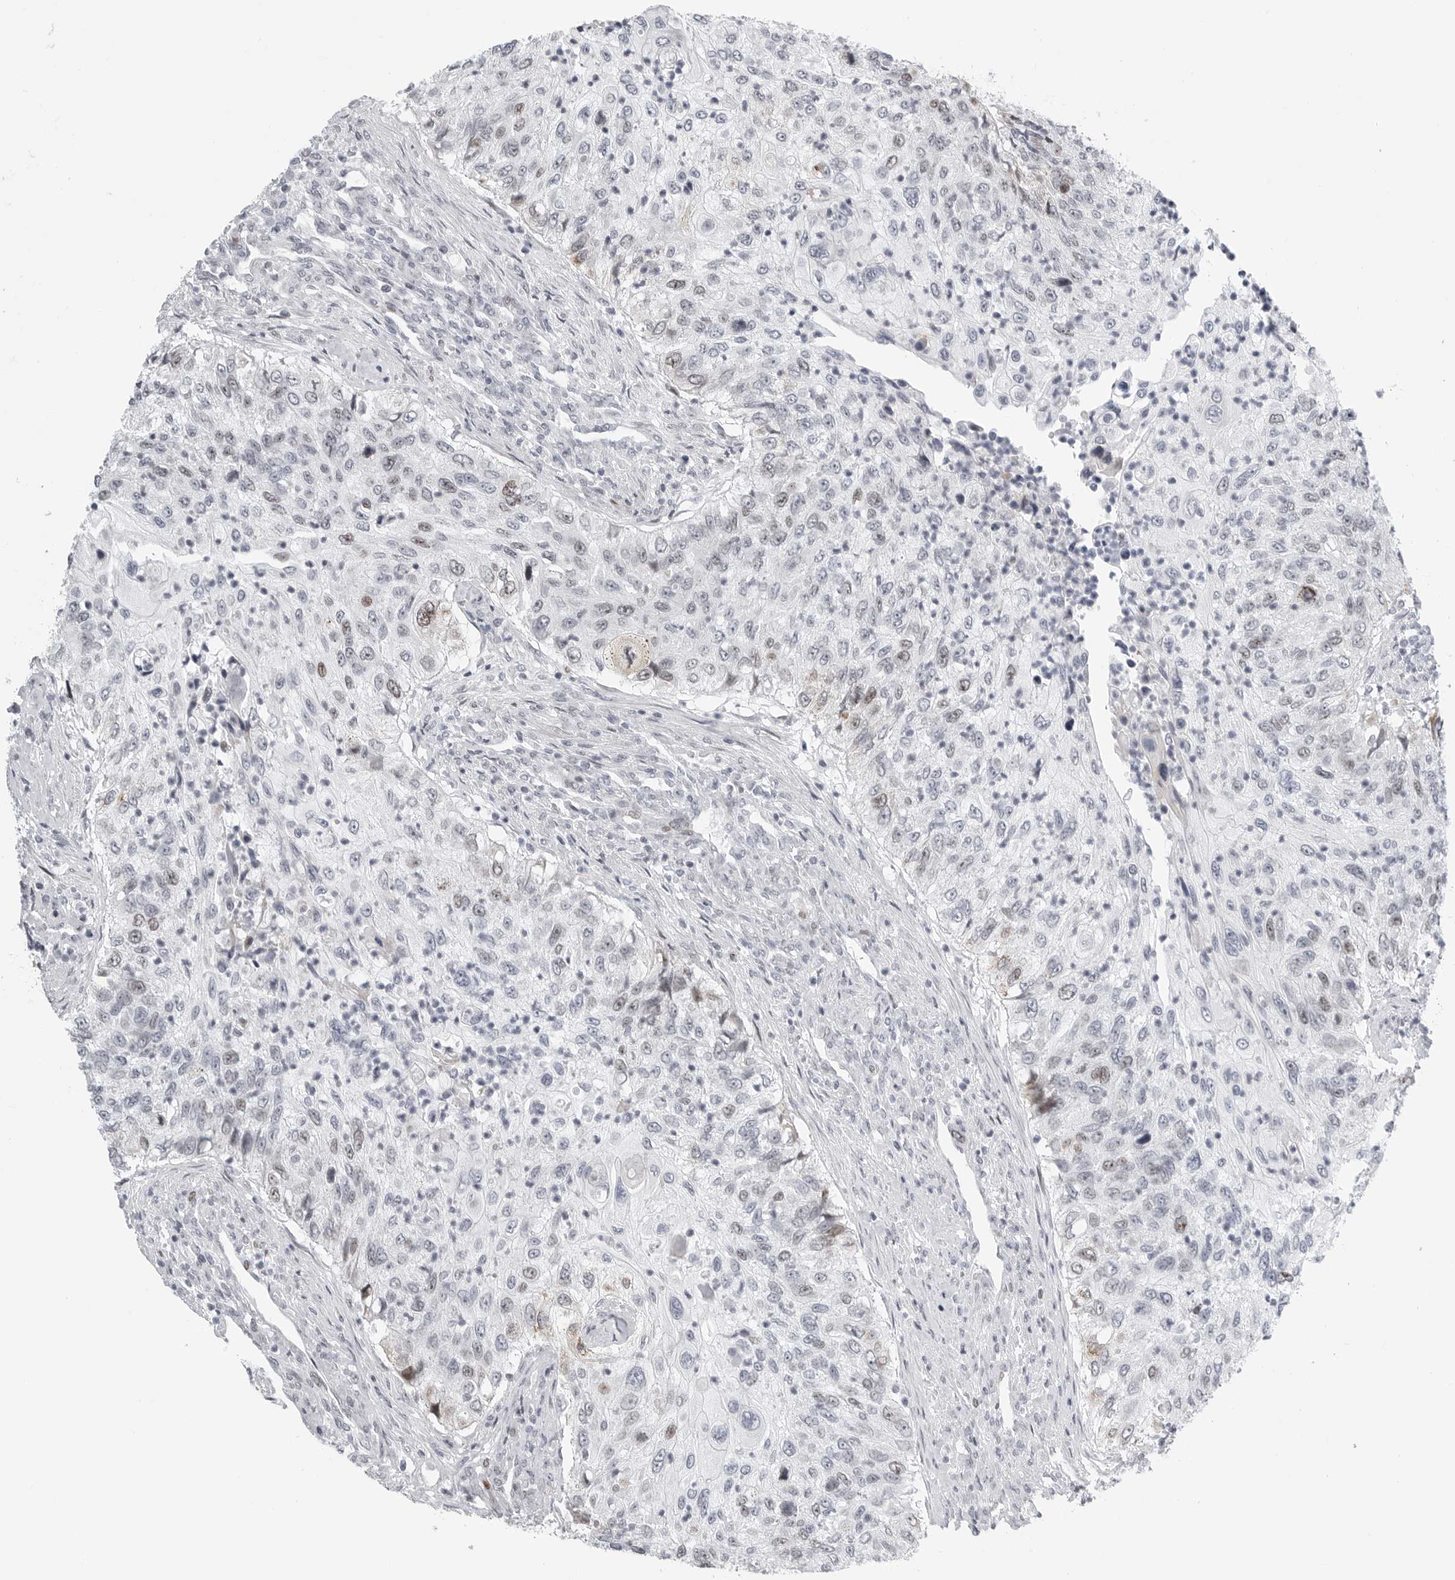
{"staining": {"intensity": "weak", "quantity": "<25%", "location": "nuclear"}, "tissue": "urothelial cancer", "cell_type": "Tumor cells", "image_type": "cancer", "snomed": [{"axis": "morphology", "description": "Urothelial carcinoma, High grade"}, {"axis": "topography", "description": "Urinary bladder"}], "caption": "Protein analysis of urothelial carcinoma (high-grade) reveals no significant expression in tumor cells. The staining was performed using DAB to visualize the protein expression in brown, while the nuclei were stained in blue with hematoxylin (Magnification: 20x).", "gene": "FAM135B", "patient": {"sex": "female", "age": 60}}